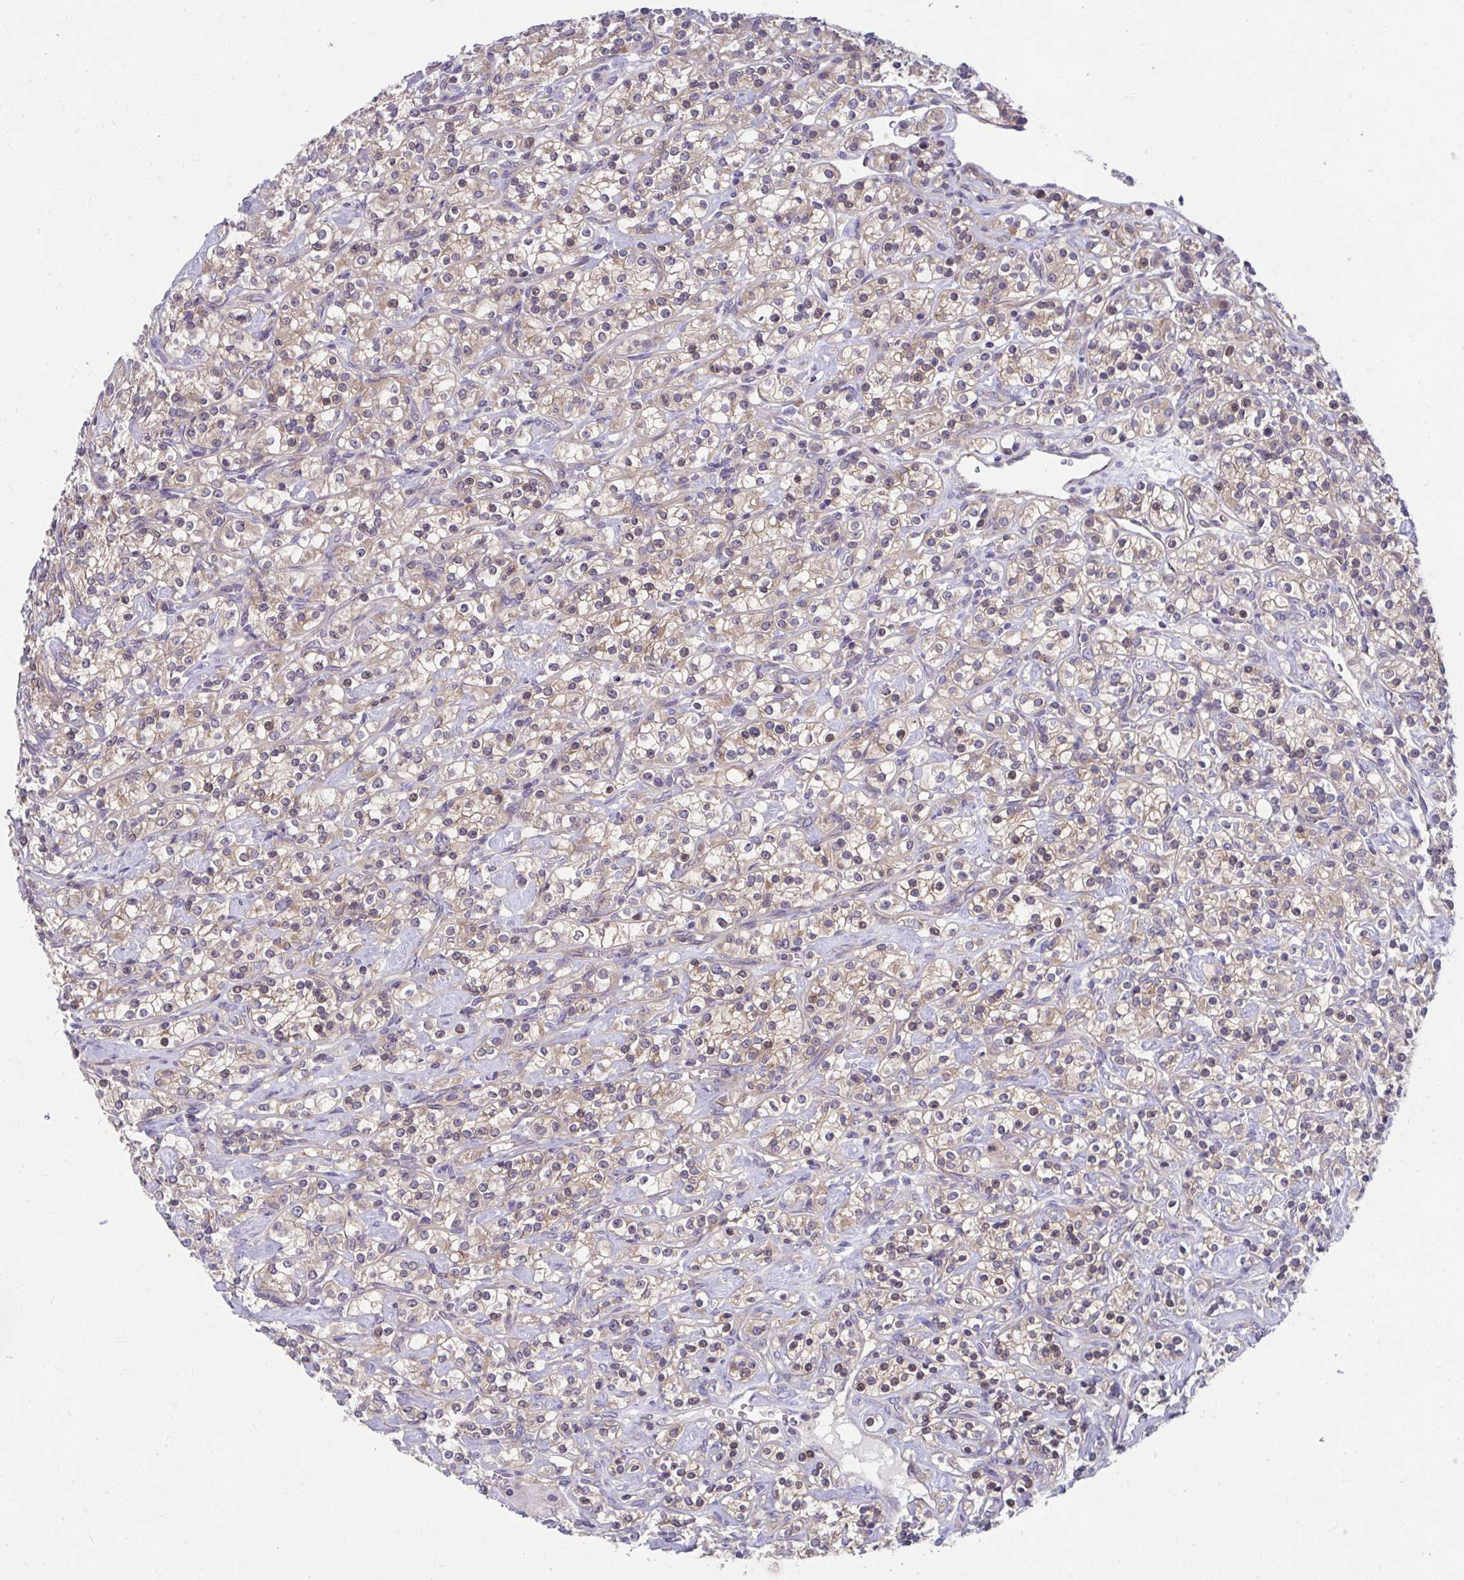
{"staining": {"intensity": "weak", "quantity": ">75%", "location": "cytoplasmic/membranous"}, "tissue": "renal cancer", "cell_type": "Tumor cells", "image_type": "cancer", "snomed": [{"axis": "morphology", "description": "Adenocarcinoma, NOS"}, {"axis": "topography", "description": "Kidney"}], "caption": "Adenocarcinoma (renal) stained for a protein exhibits weak cytoplasmic/membranous positivity in tumor cells. The staining was performed using DAB, with brown indicating positive protein expression. Nuclei are stained blue with hematoxylin.", "gene": "PCDHB7", "patient": {"sex": "male", "age": 77}}